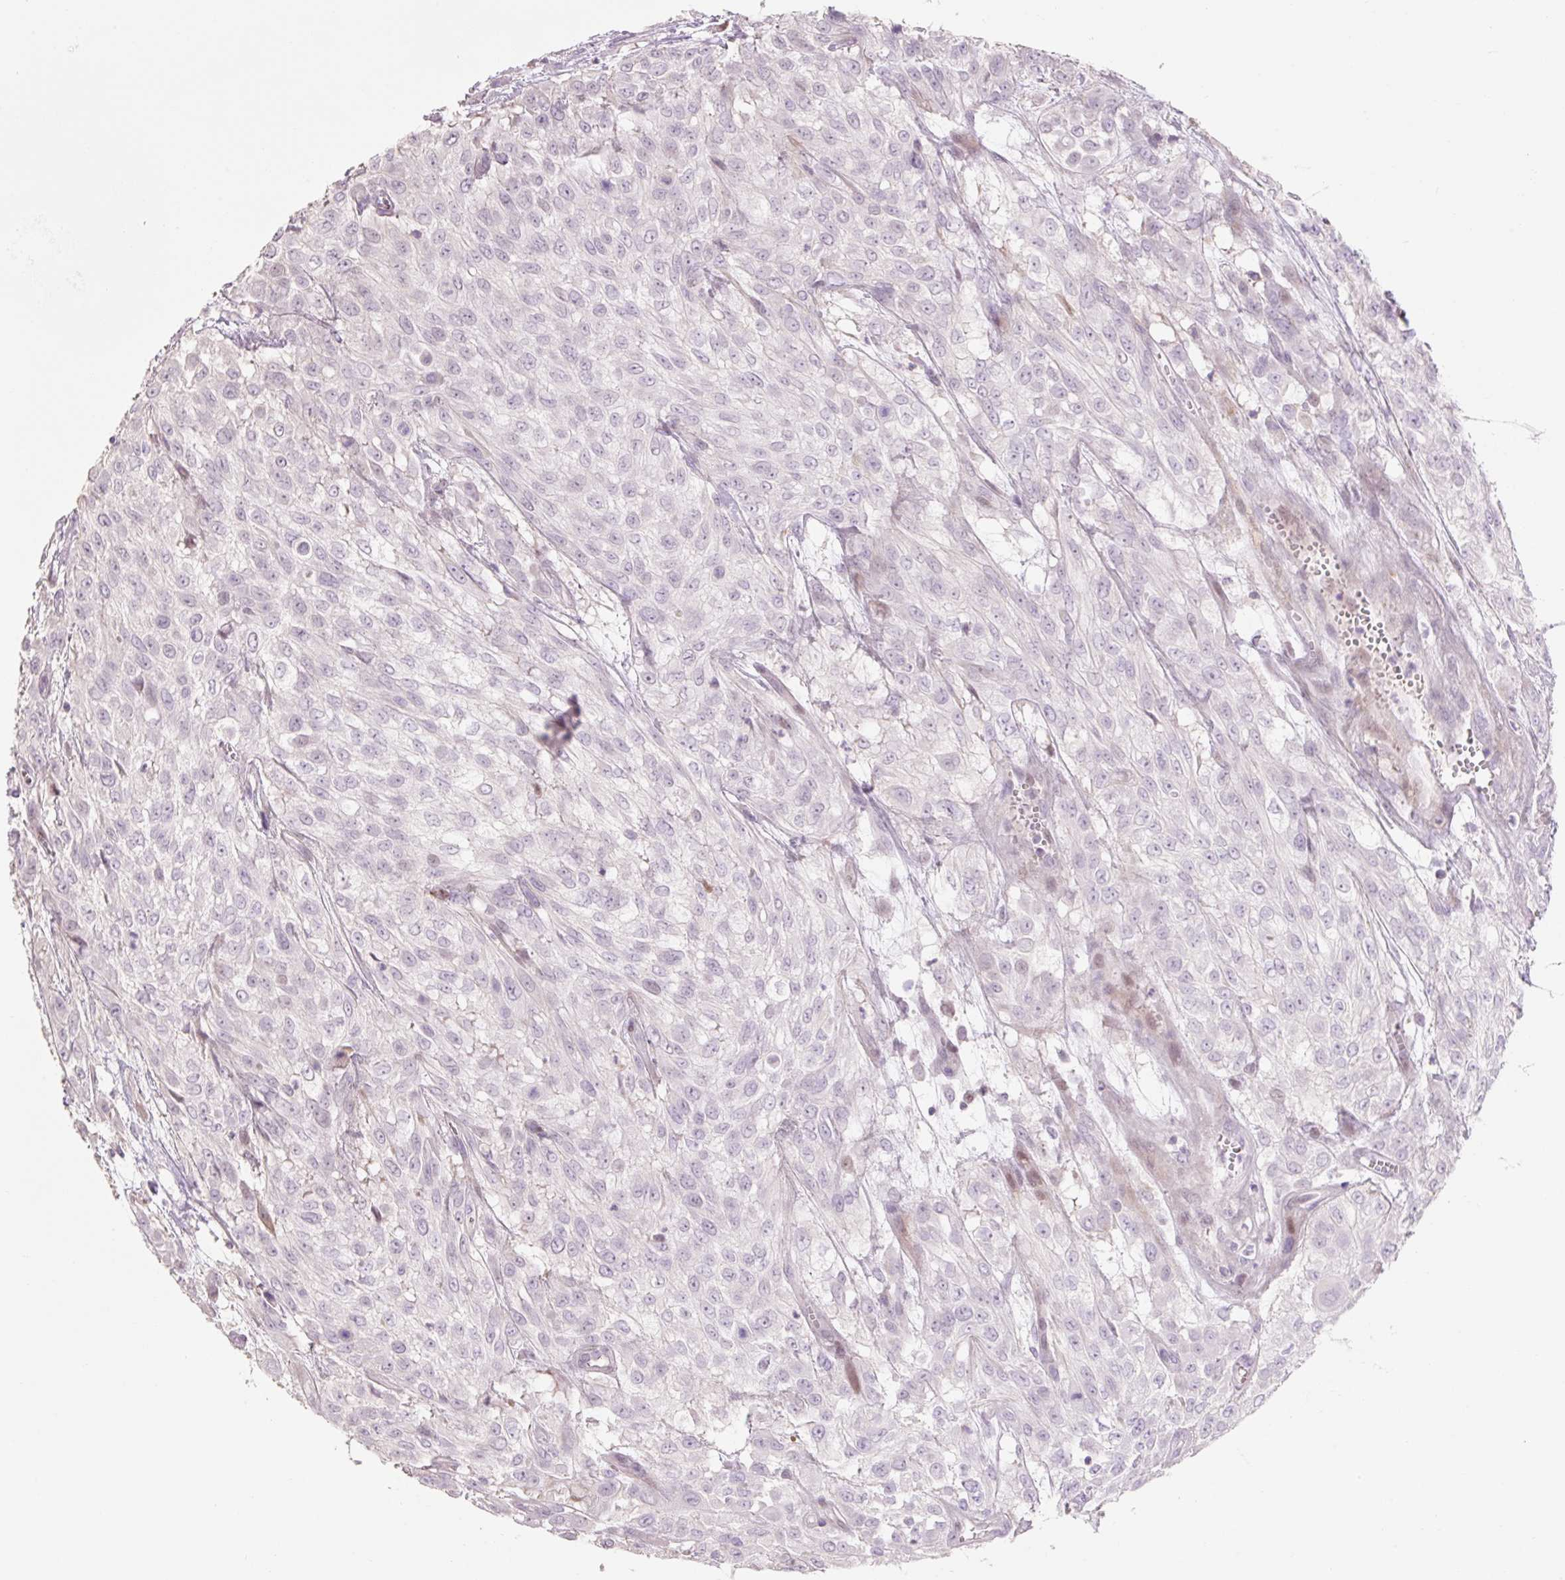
{"staining": {"intensity": "negative", "quantity": "none", "location": "none"}, "tissue": "urothelial cancer", "cell_type": "Tumor cells", "image_type": "cancer", "snomed": [{"axis": "morphology", "description": "Urothelial carcinoma, High grade"}, {"axis": "topography", "description": "Urinary bladder"}], "caption": "A histopathology image of urothelial cancer stained for a protein displays no brown staining in tumor cells.", "gene": "ZNF552", "patient": {"sex": "male", "age": 57}}